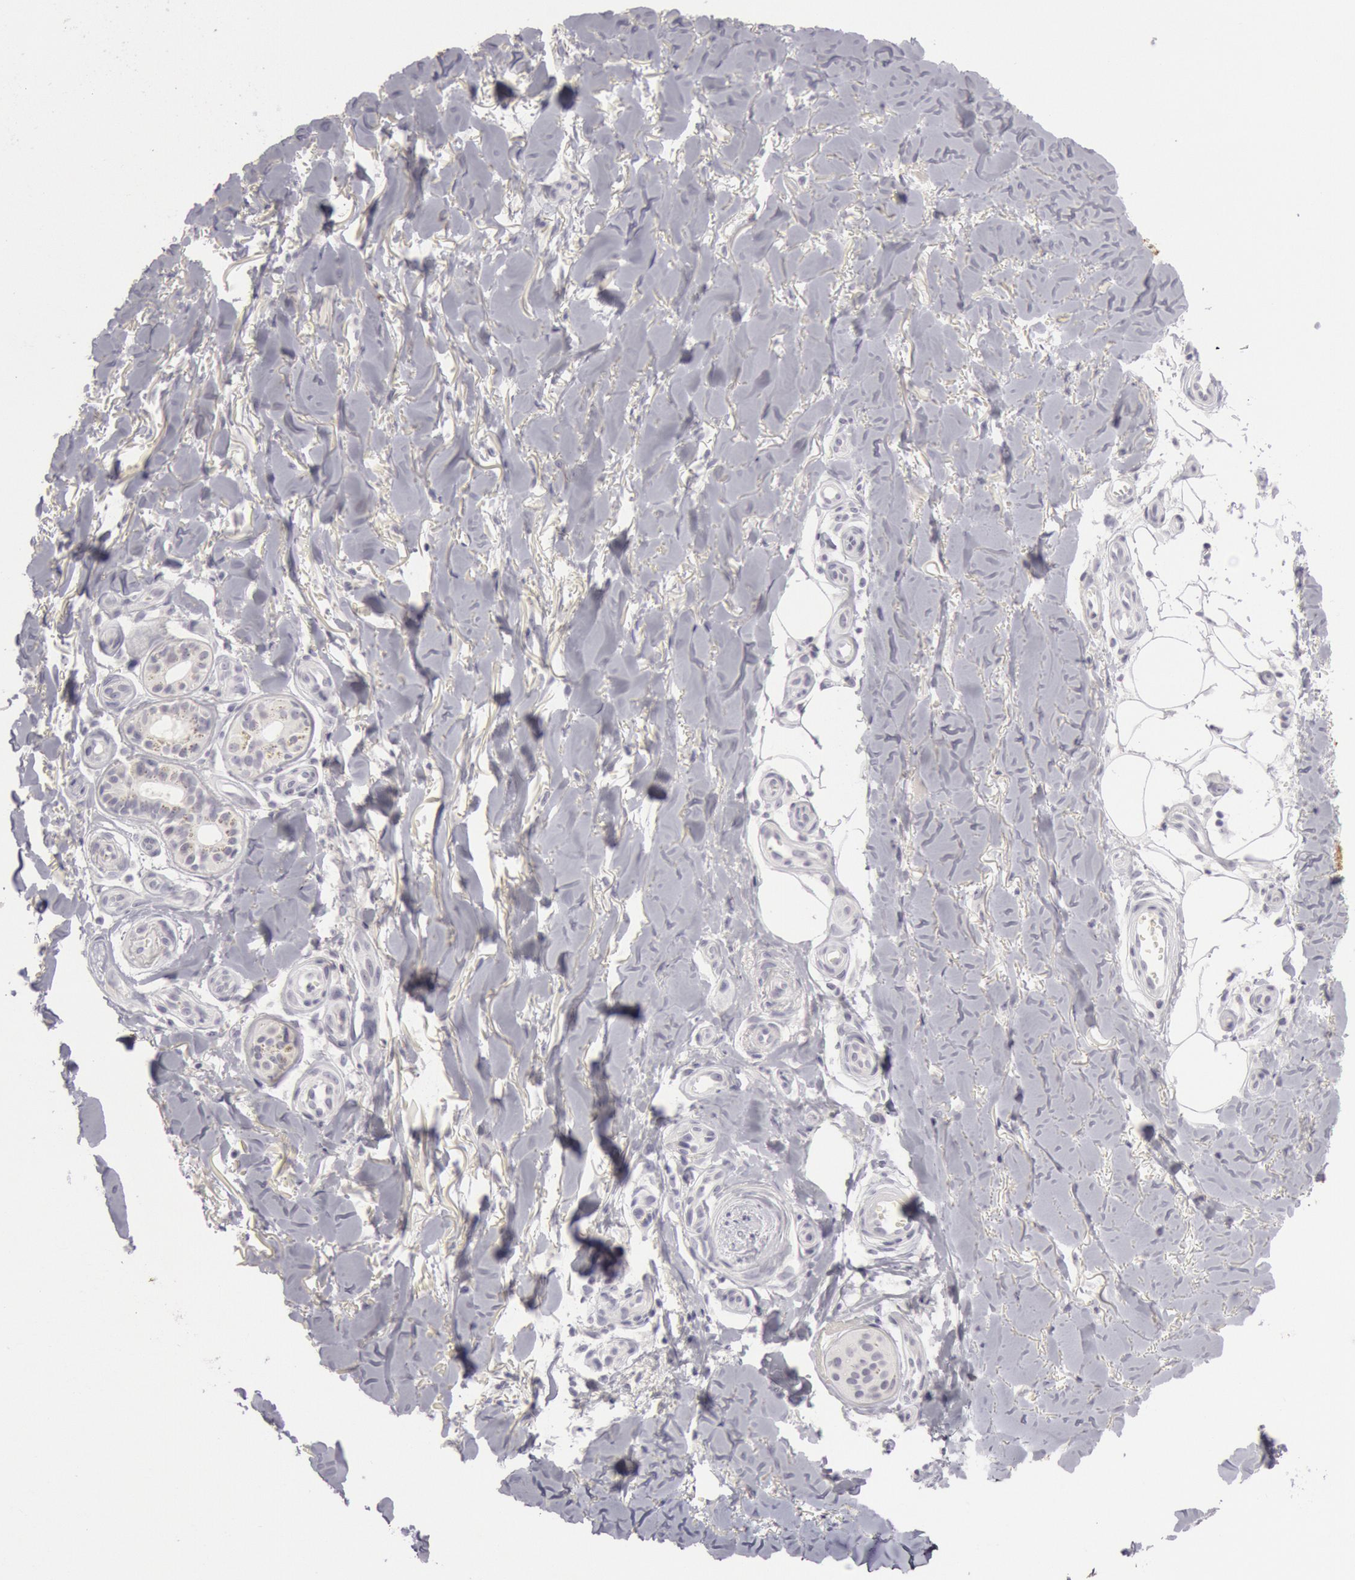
{"staining": {"intensity": "negative", "quantity": "none", "location": "none"}, "tissue": "skin cancer", "cell_type": "Tumor cells", "image_type": "cancer", "snomed": [{"axis": "morphology", "description": "Basal cell carcinoma"}, {"axis": "topography", "description": "Skin"}], "caption": "High magnification brightfield microscopy of basal cell carcinoma (skin) stained with DAB (brown) and counterstained with hematoxylin (blue): tumor cells show no significant positivity.", "gene": "KRT16", "patient": {"sex": "male", "age": 81}}